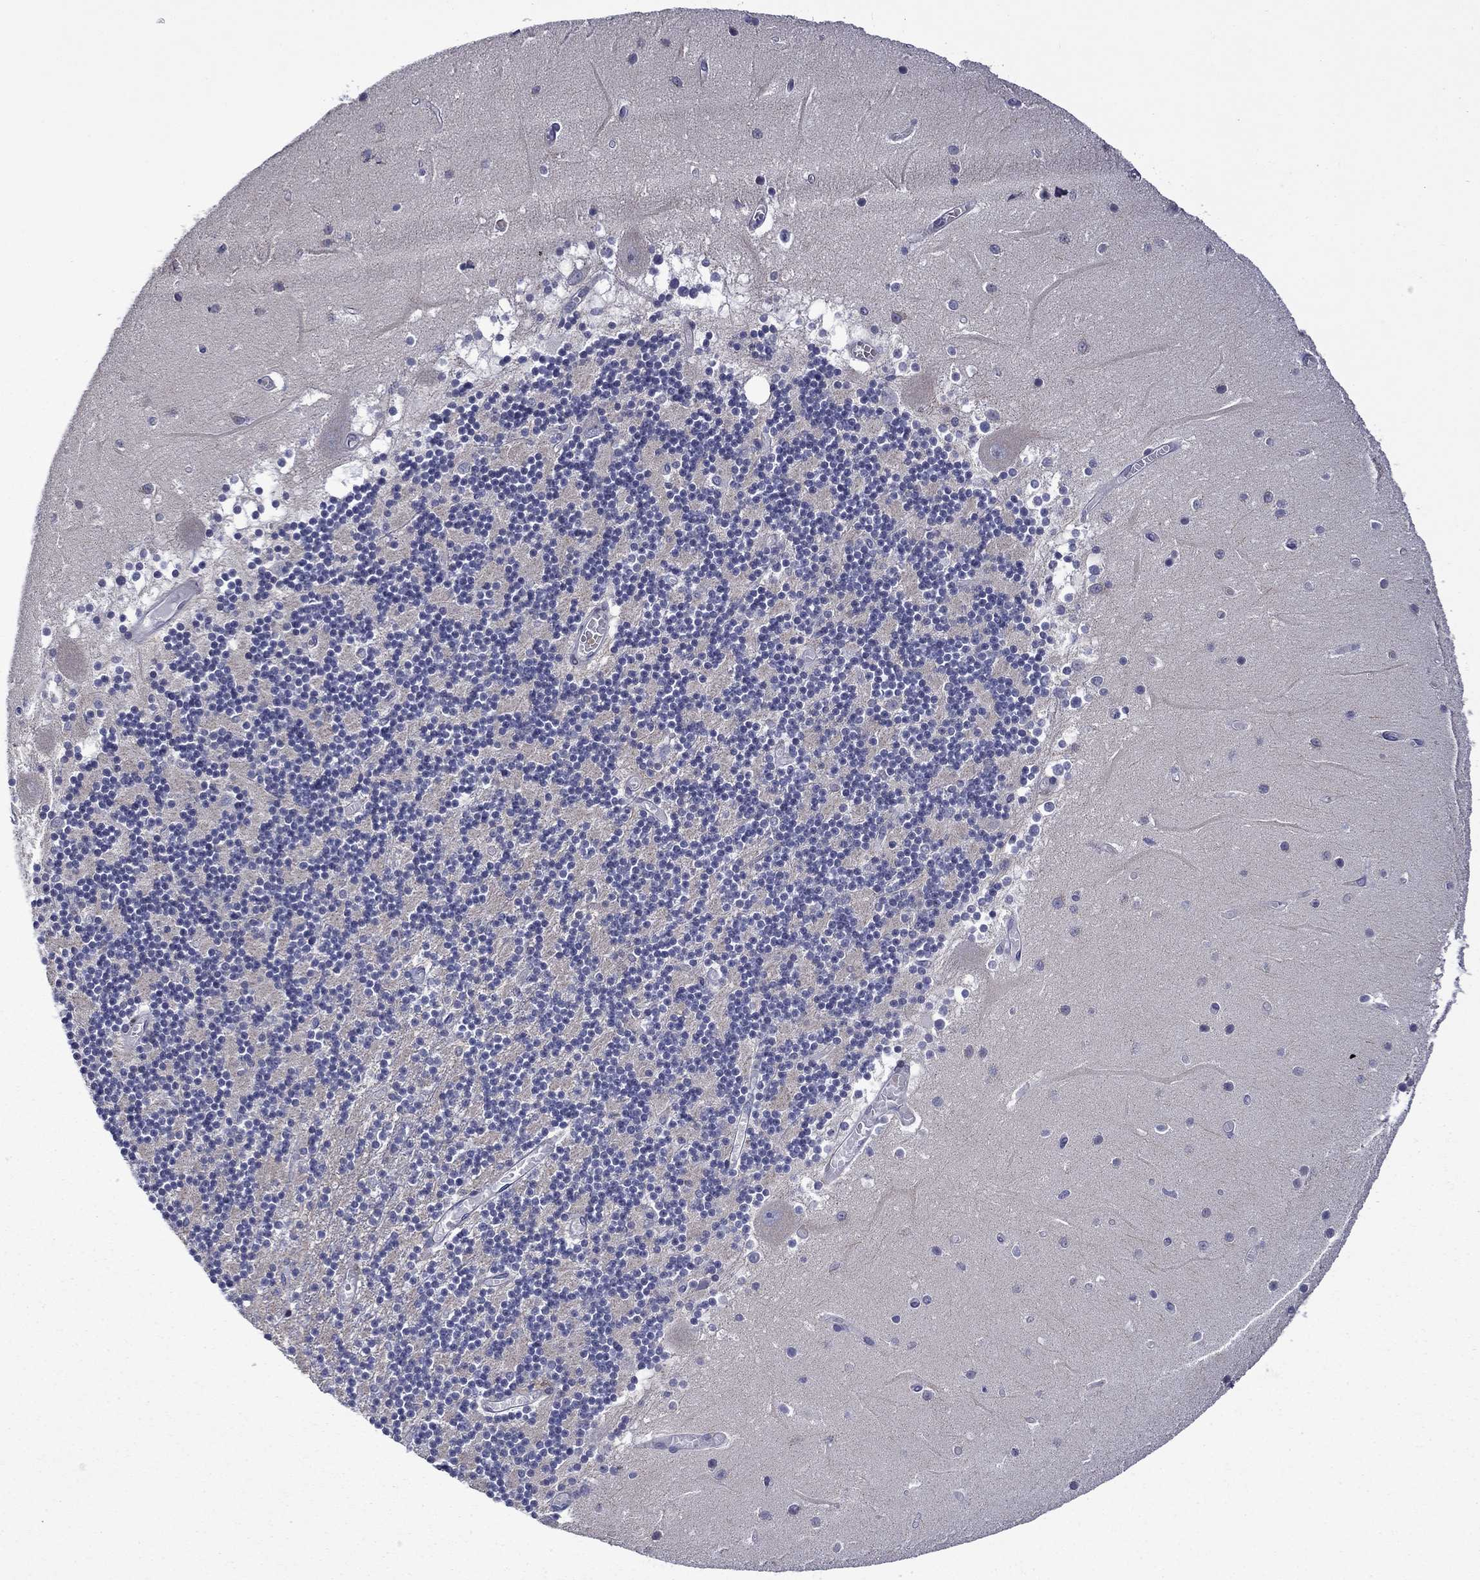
{"staining": {"intensity": "negative", "quantity": "none", "location": "none"}, "tissue": "cerebellum", "cell_type": "Cells in granular layer", "image_type": "normal", "snomed": [{"axis": "morphology", "description": "Normal tissue, NOS"}, {"axis": "topography", "description": "Cerebellum"}], "caption": "Cells in granular layer show no significant staining in benign cerebellum. (IHC, brightfield microscopy, high magnification).", "gene": "SPATA7", "patient": {"sex": "female", "age": 28}}